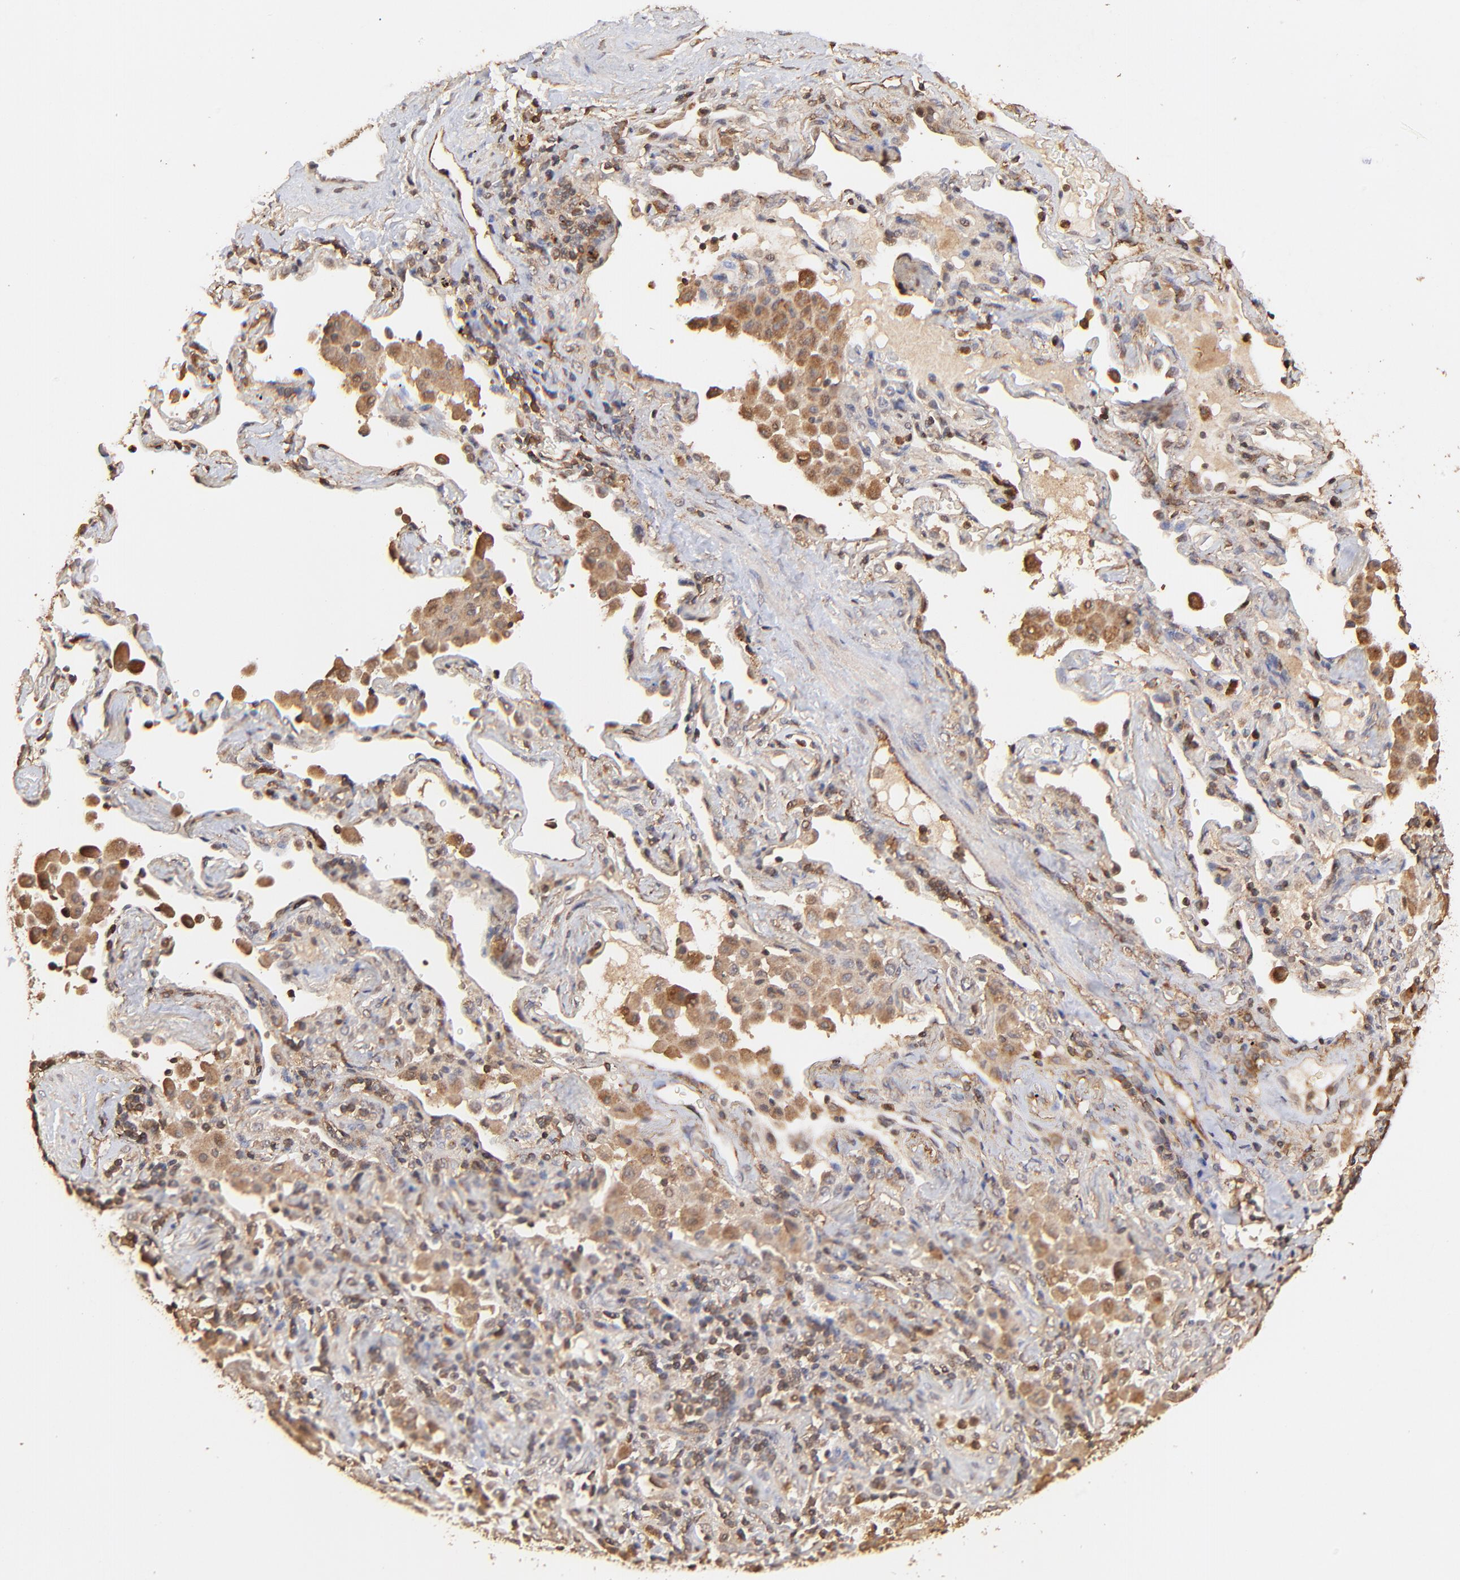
{"staining": {"intensity": "moderate", "quantity": ">75%", "location": "cytoplasmic/membranous"}, "tissue": "lung cancer", "cell_type": "Tumor cells", "image_type": "cancer", "snomed": [{"axis": "morphology", "description": "Squamous cell carcinoma, NOS"}, {"axis": "topography", "description": "Lung"}], "caption": "DAB (3,3'-diaminobenzidine) immunohistochemical staining of lung cancer (squamous cell carcinoma) displays moderate cytoplasmic/membranous protein staining in approximately >75% of tumor cells.", "gene": "STON2", "patient": {"sex": "female", "age": 67}}